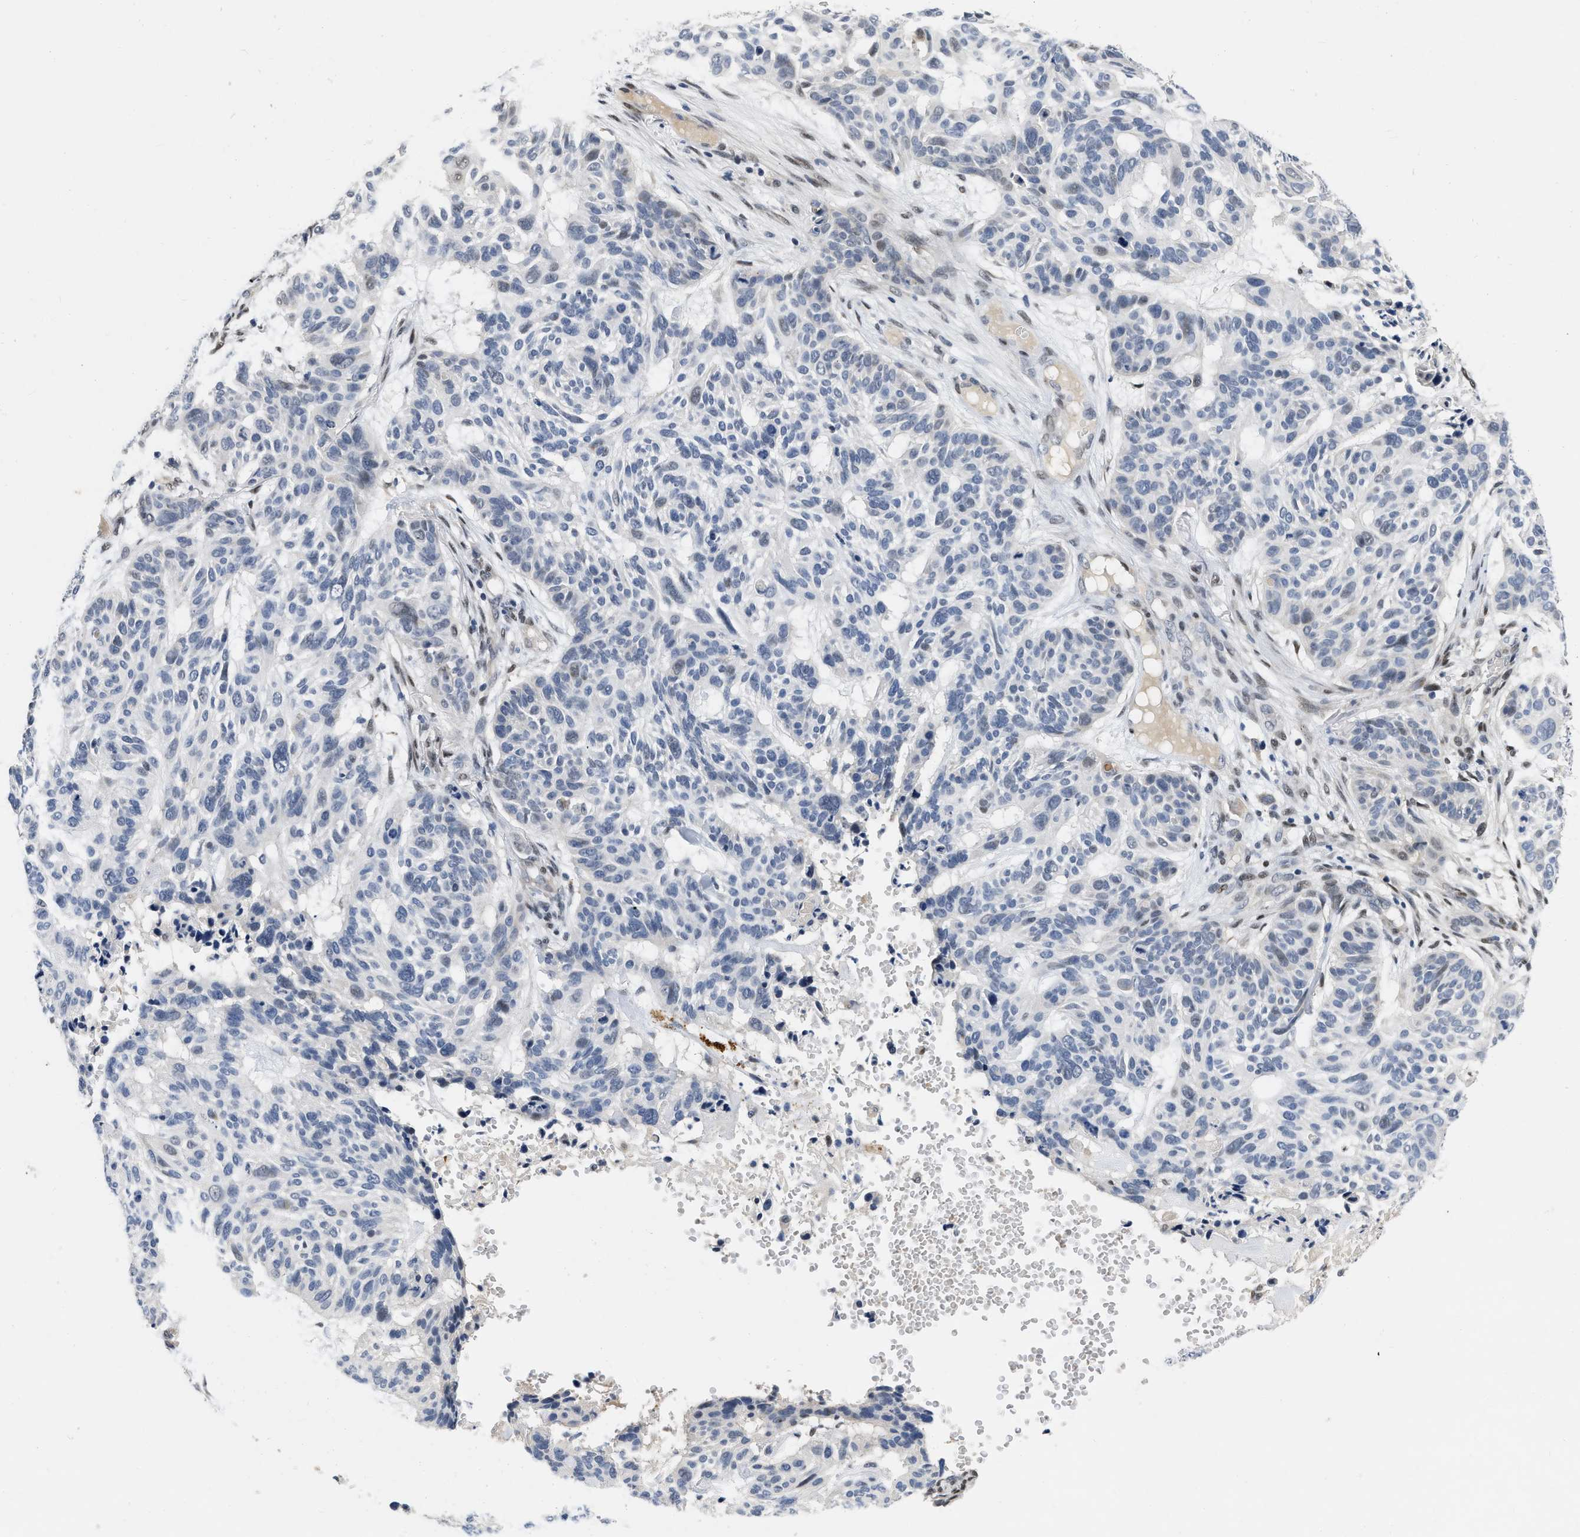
{"staining": {"intensity": "negative", "quantity": "none", "location": "none"}, "tissue": "skin cancer", "cell_type": "Tumor cells", "image_type": "cancer", "snomed": [{"axis": "morphology", "description": "Basal cell carcinoma"}, {"axis": "topography", "description": "Skin"}], "caption": "This is an immunohistochemistry (IHC) photomicrograph of human skin cancer (basal cell carcinoma). There is no staining in tumor cells.", "gene": "VIP", "patient": {"sex": "male", "age": 85}}